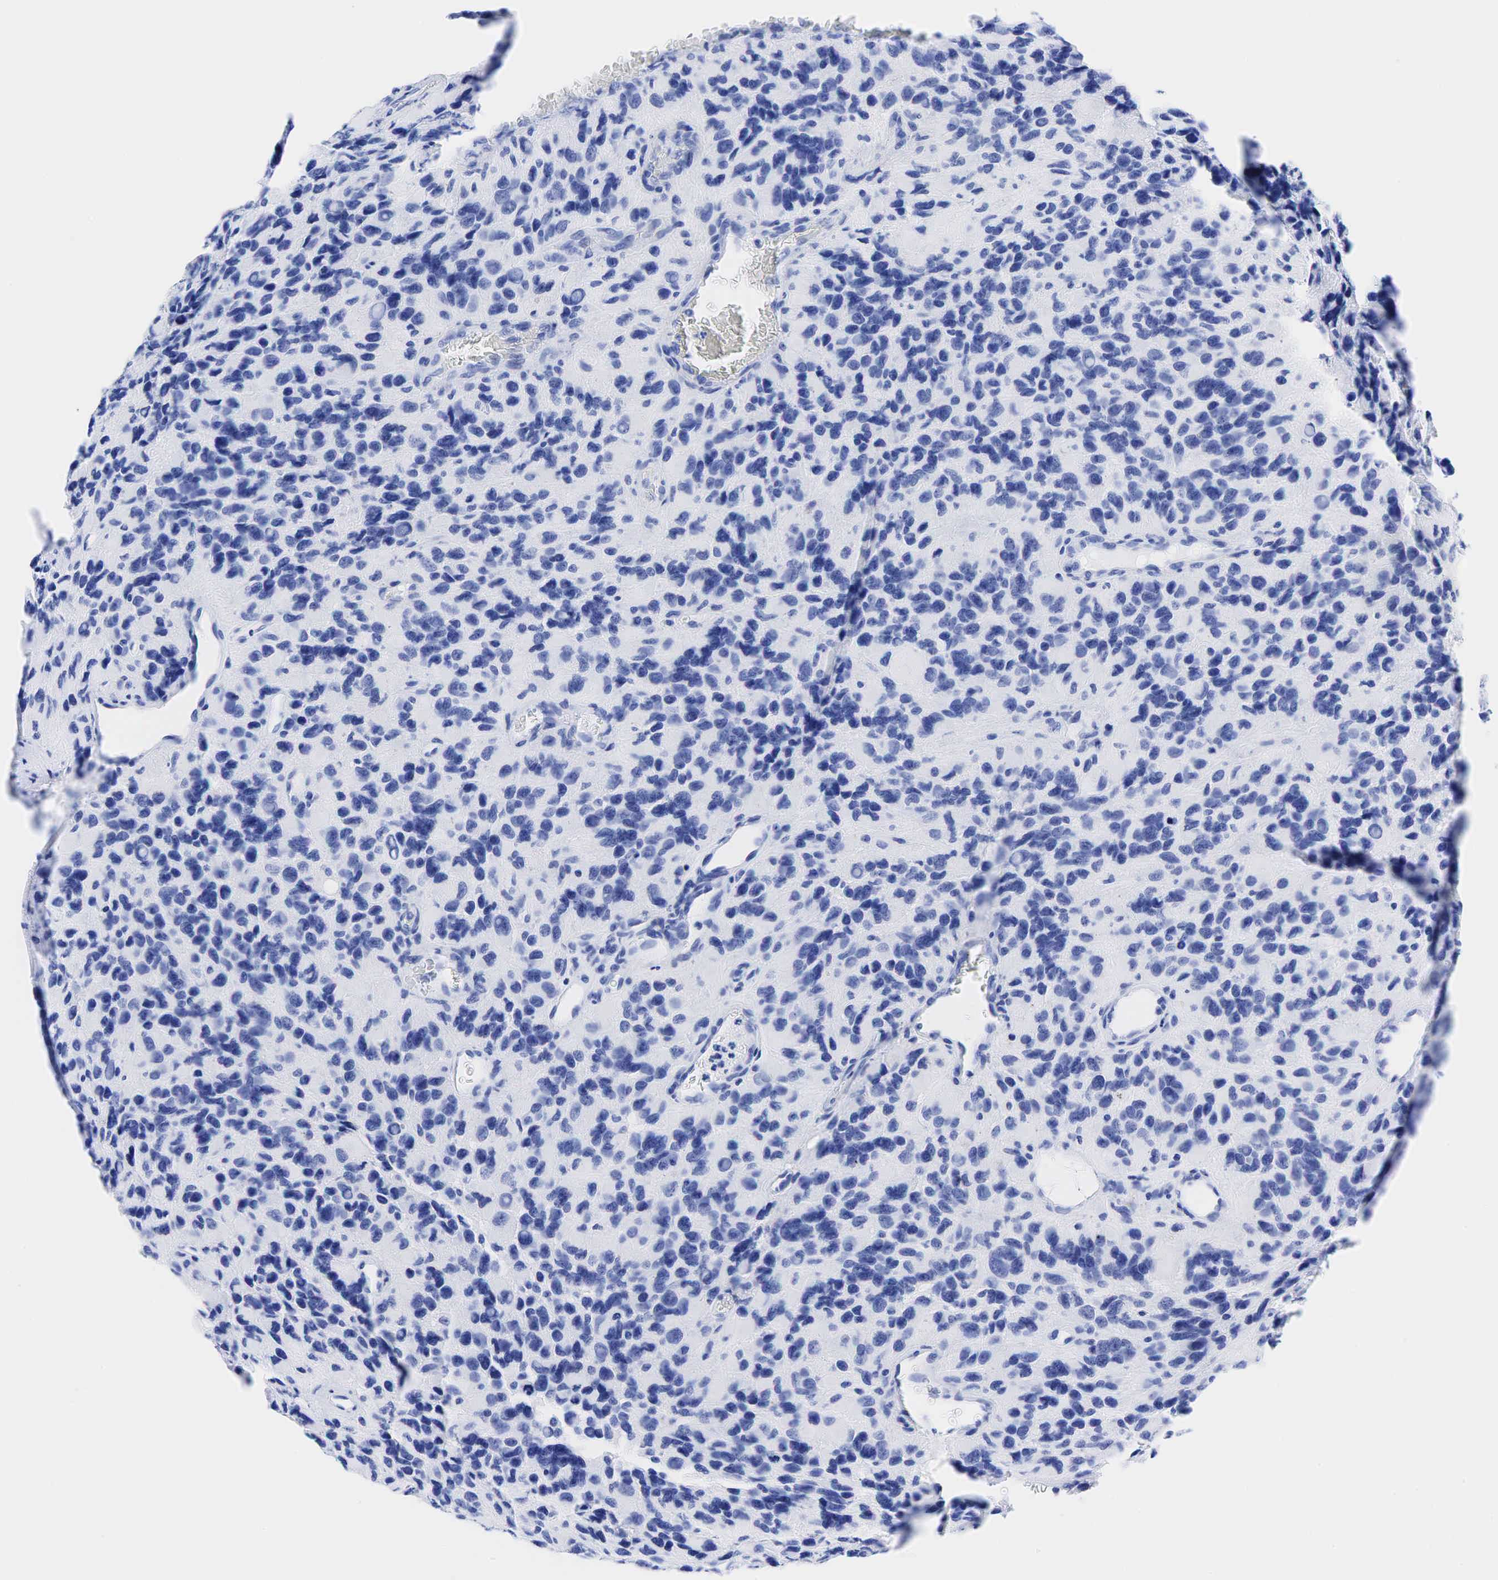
{"staining": {"intensity": "negative", "quantity": "none", "location": "none"}, "tissue": "glioma", "cell_type": "Tumor cells", "image_type": "cancer", "snomed": [{"axis": "morphology", "description": "Glioma, malignant, High grade"}, {"axis": "topography", "description": "Brain"}], "caption": "A high-resolution photomicrograph shows immunohistochemistry staining of glioma, which shows no significant positivity in tumor cells. (DAB (3,3'-diaminobenzidine) immunohistochemistry (IHC), high magnification).", "gene": "CEACAM5", "patient": {"sex": "male", "age": 77}}